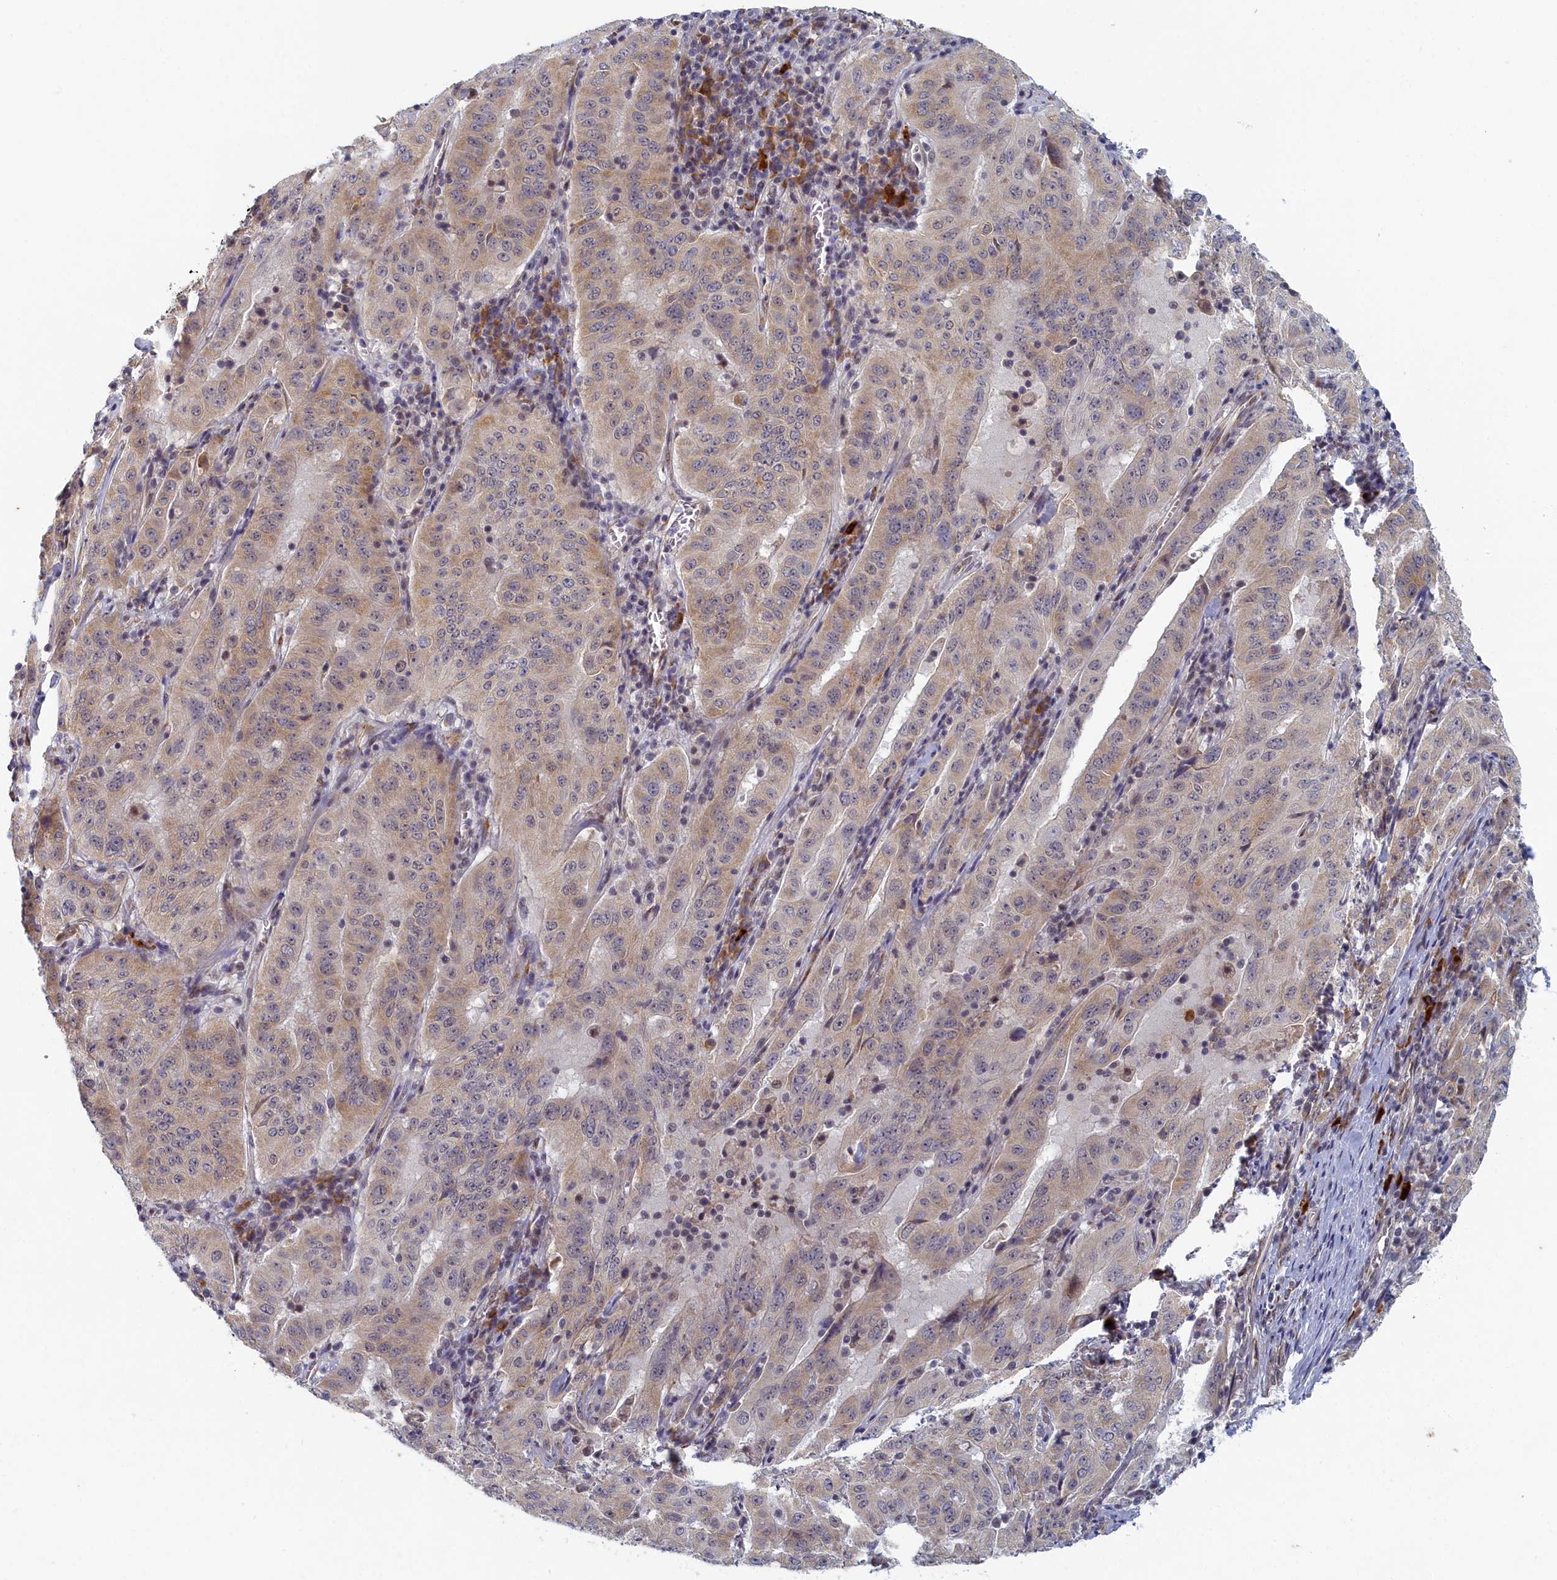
{"staining": {"intensity": "weak", "quantity": "25%-75%", "location": "cytoplasmic/membranous"}, "tissue": "pancreatic cancer", "cell_type": "Tumor cells", "image_type": "cancer", "snomed": [{"axis": "morphology", "description": "Adenocarcinoma, NOS"}, {"axis": "topography", "description": "Pancreas"}], "caption": "Pancreatic cancer (adenocarcinoma) stained for a protein (brown) shows weak cytoplasmic/membranous positive staining in approximately 25%-75% of tumor cells.", "gene": "DNAJC17", "patient": {"sex": "male", "age": 63}}